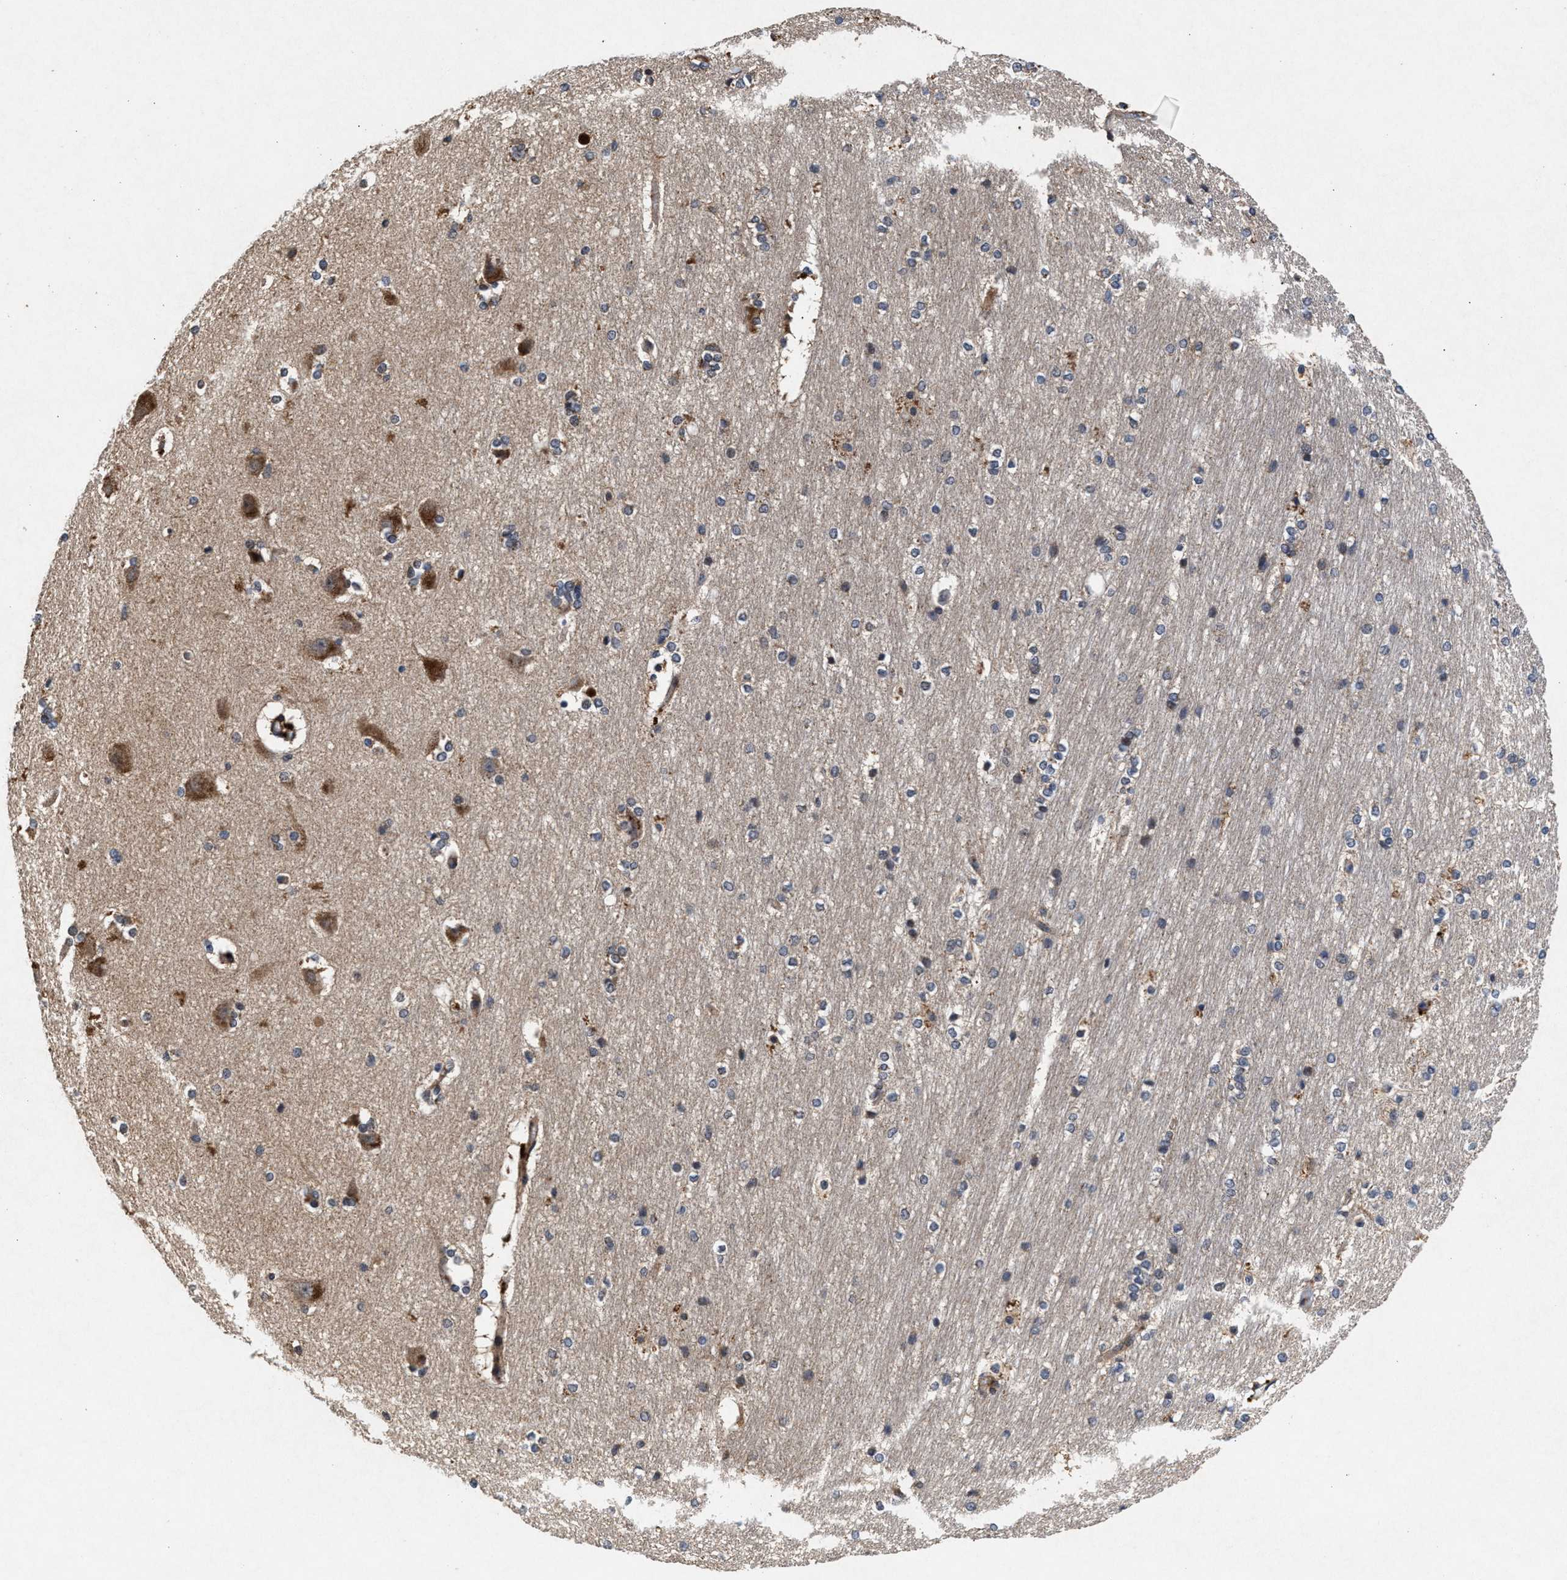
{"staining": {"intensity": "moderate", "quantity": "25%-75%", "location": "cytoplasmic/membranous"}, "tissue": "hippocampus", "cell_type": "Glial cells", "image_type": "normal", "snomed": [{"axis": "morphology", "description": "Normal tissue, NOS"}, {"axis": "topography", "description": "Hippocampus"}], "caption": "A histopathology image showing moderate cytoplasmic/membranous positivity in approximately 25%-75% of glial cells in unremarkable hippocampus, as visualized by brown immunohistochemical staining.", "gene": "NFKB2", "patient": {"sex": "female", "age": 19}}